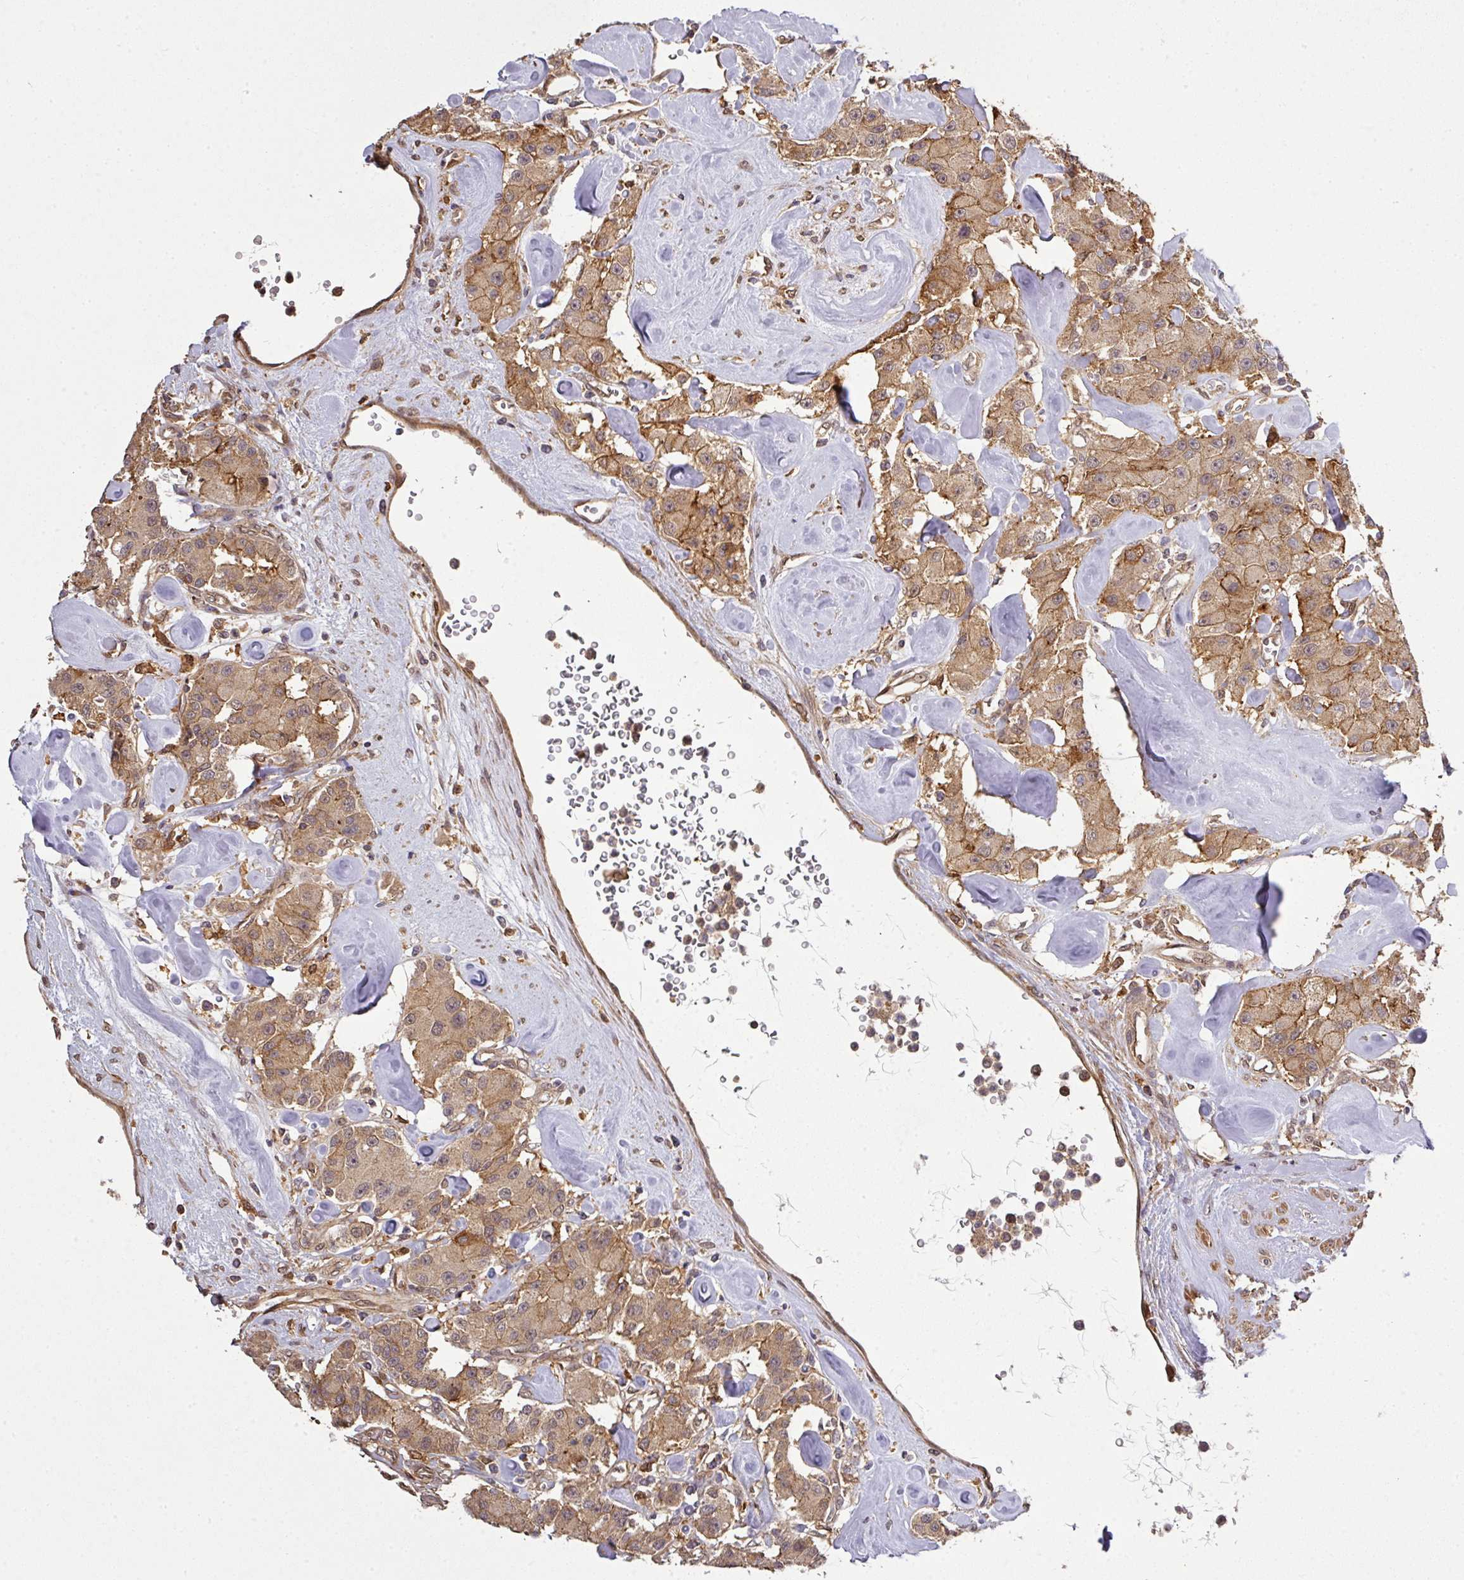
{"staining": {"intensity": "moderate", "quantity": ">75%", "location": "cytoplasmic/membranous,nuclear"}, "tissue": "carcinoid", "cell_type": "Tumor cells", "image_type": "cancer", "snomed": [{"axis": "morphology", "description": "Carcinoid, malignant, NOS"}, {"axis": "topography", "description": "Pancreas"}], "caption": "Carcinoid stained for a protein shows moderate cytoplasmic/membranous and nuclear positivity in tumor cells.", "gene": "ARPIN", "patient": {"sex": "male", "age": 41}}